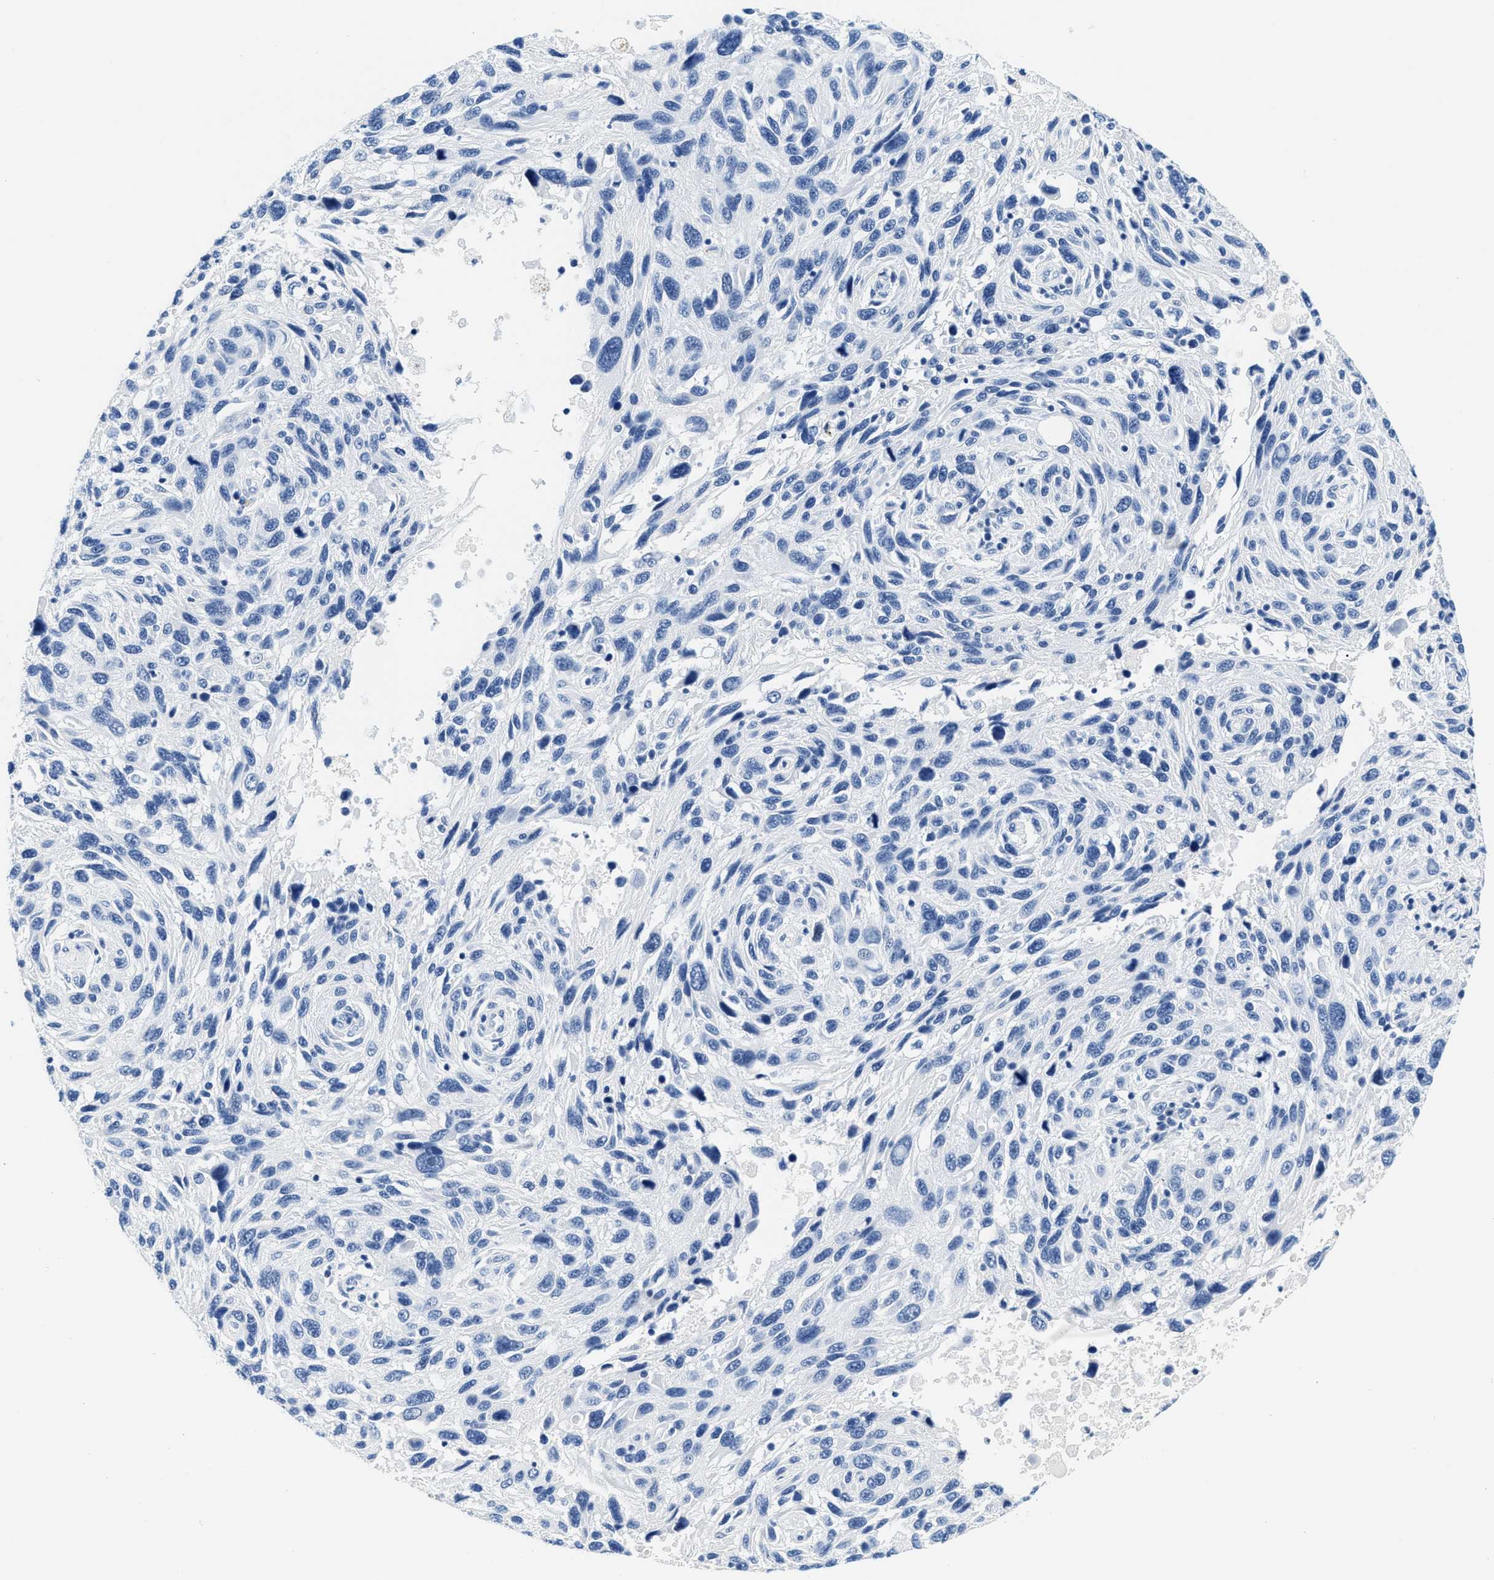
{"staining": {"intensity": "negative", "quantity": "none", "location": "none"}, "tissue": "melanoma", "cell_type": "Tumor cells", "image_type": "cancer", "snomed": [{"axis": "morphology", "description": "Malignant melanoma, NOS"}, {"axis": "topography", "description": "Skin"}], "caption": "The histopathology image demonstrates no significant positivity in tumor cells of melanoma.", "gene": "GSN", "patient": {"sex": "male", "age": 53}}